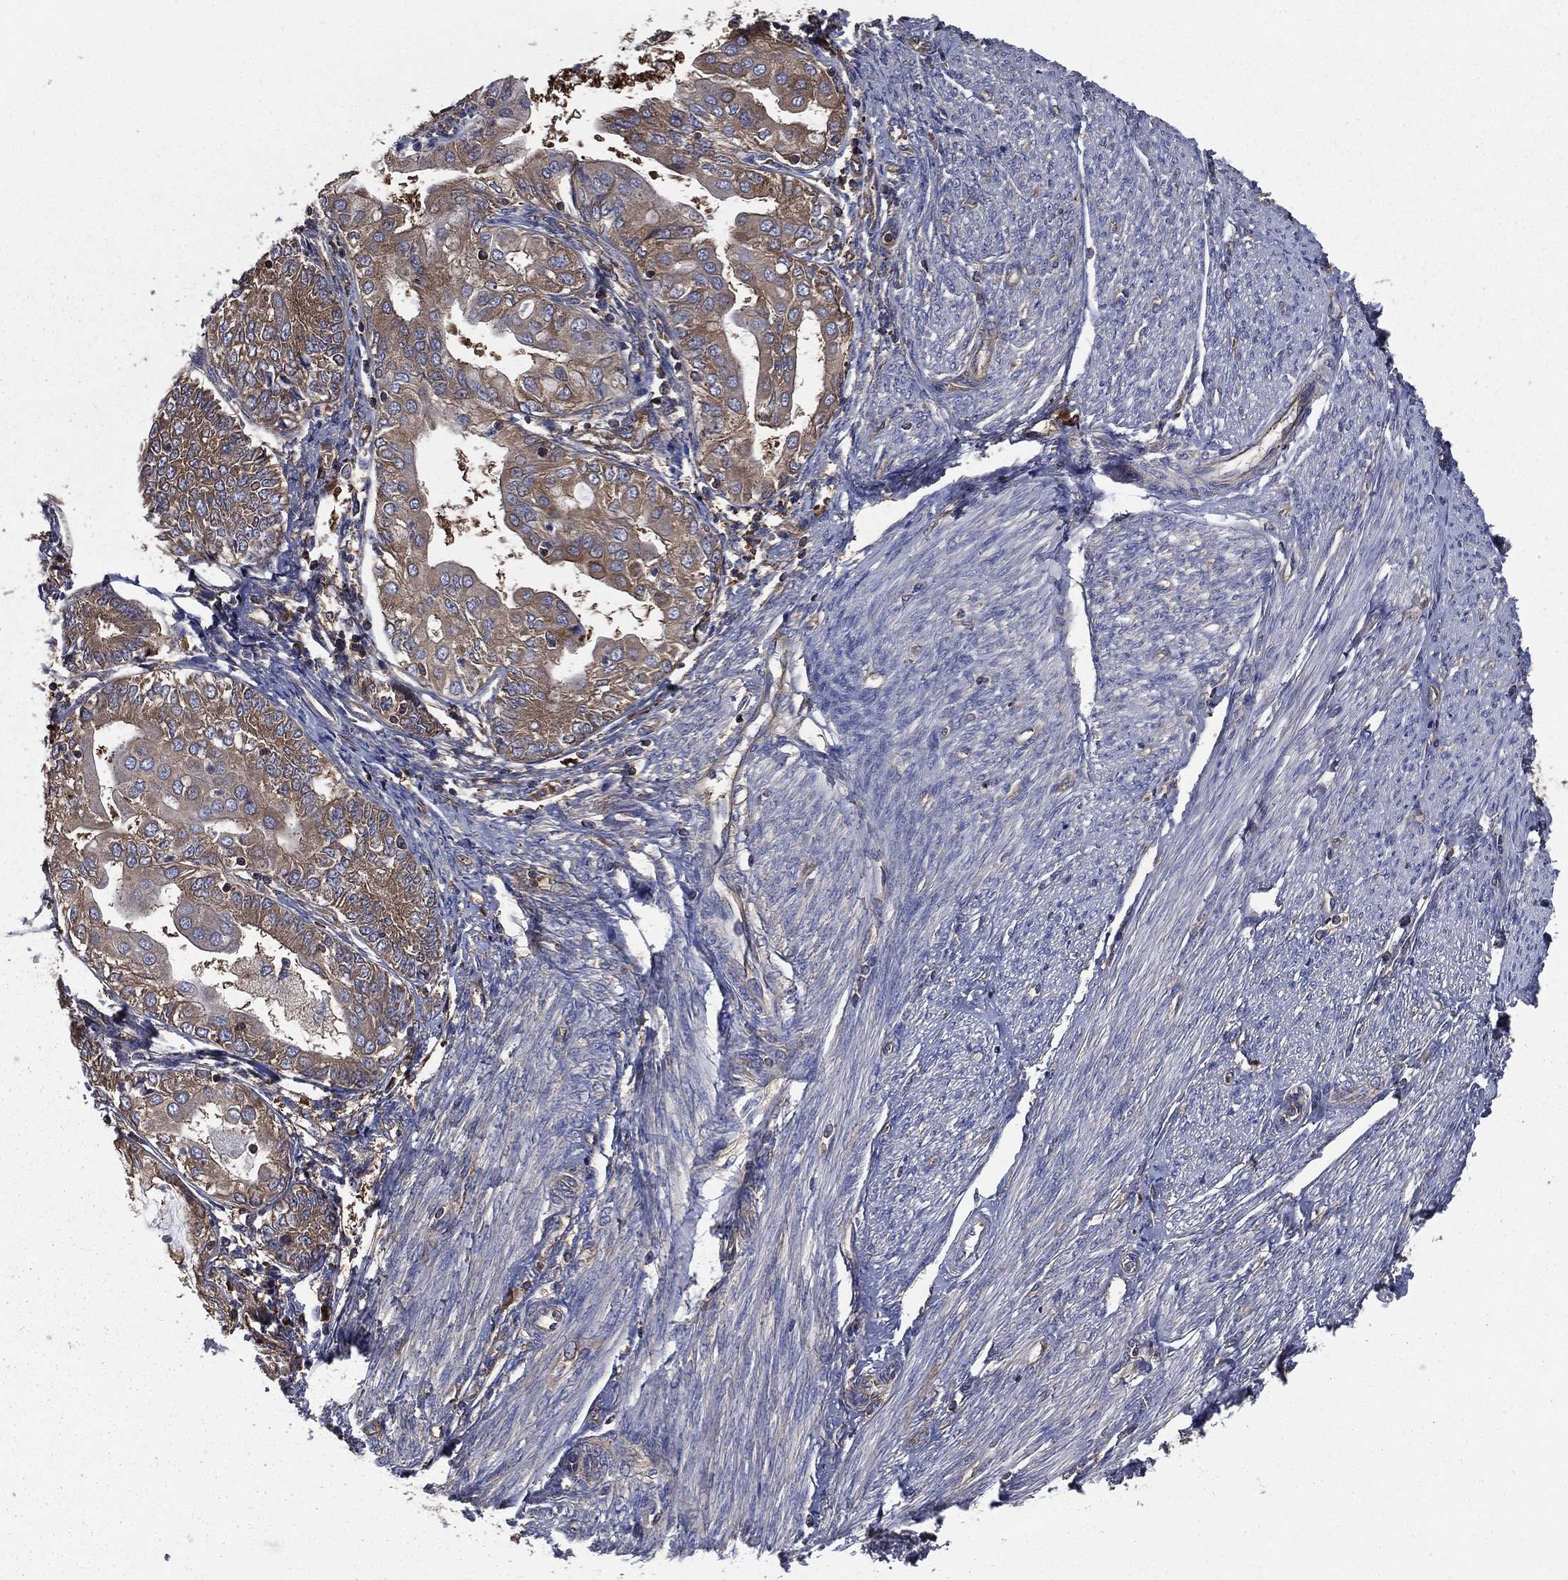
{"staining": {"intensity": "moderate", "quantity": ">75%", "location": "cytoplasmic/membranous"}, "tissue": "endometrial cancer", "cell_type": "Tumor cells", "image_type": "cancer", "snomed": [{"axis": "morphology", "description": "Adenocarcinoma, NOS"}, {"axis": "topography", "description": "Endometrium"}], "caption": "Tumor cells exhibit medium levels of moderate cytoplasmic/membranous expression in approximately >75% of cells in endometrial cancer (adenocarcinoma).", "gene": "SARS1", "patient": {"sex": "female", "age": 68}}